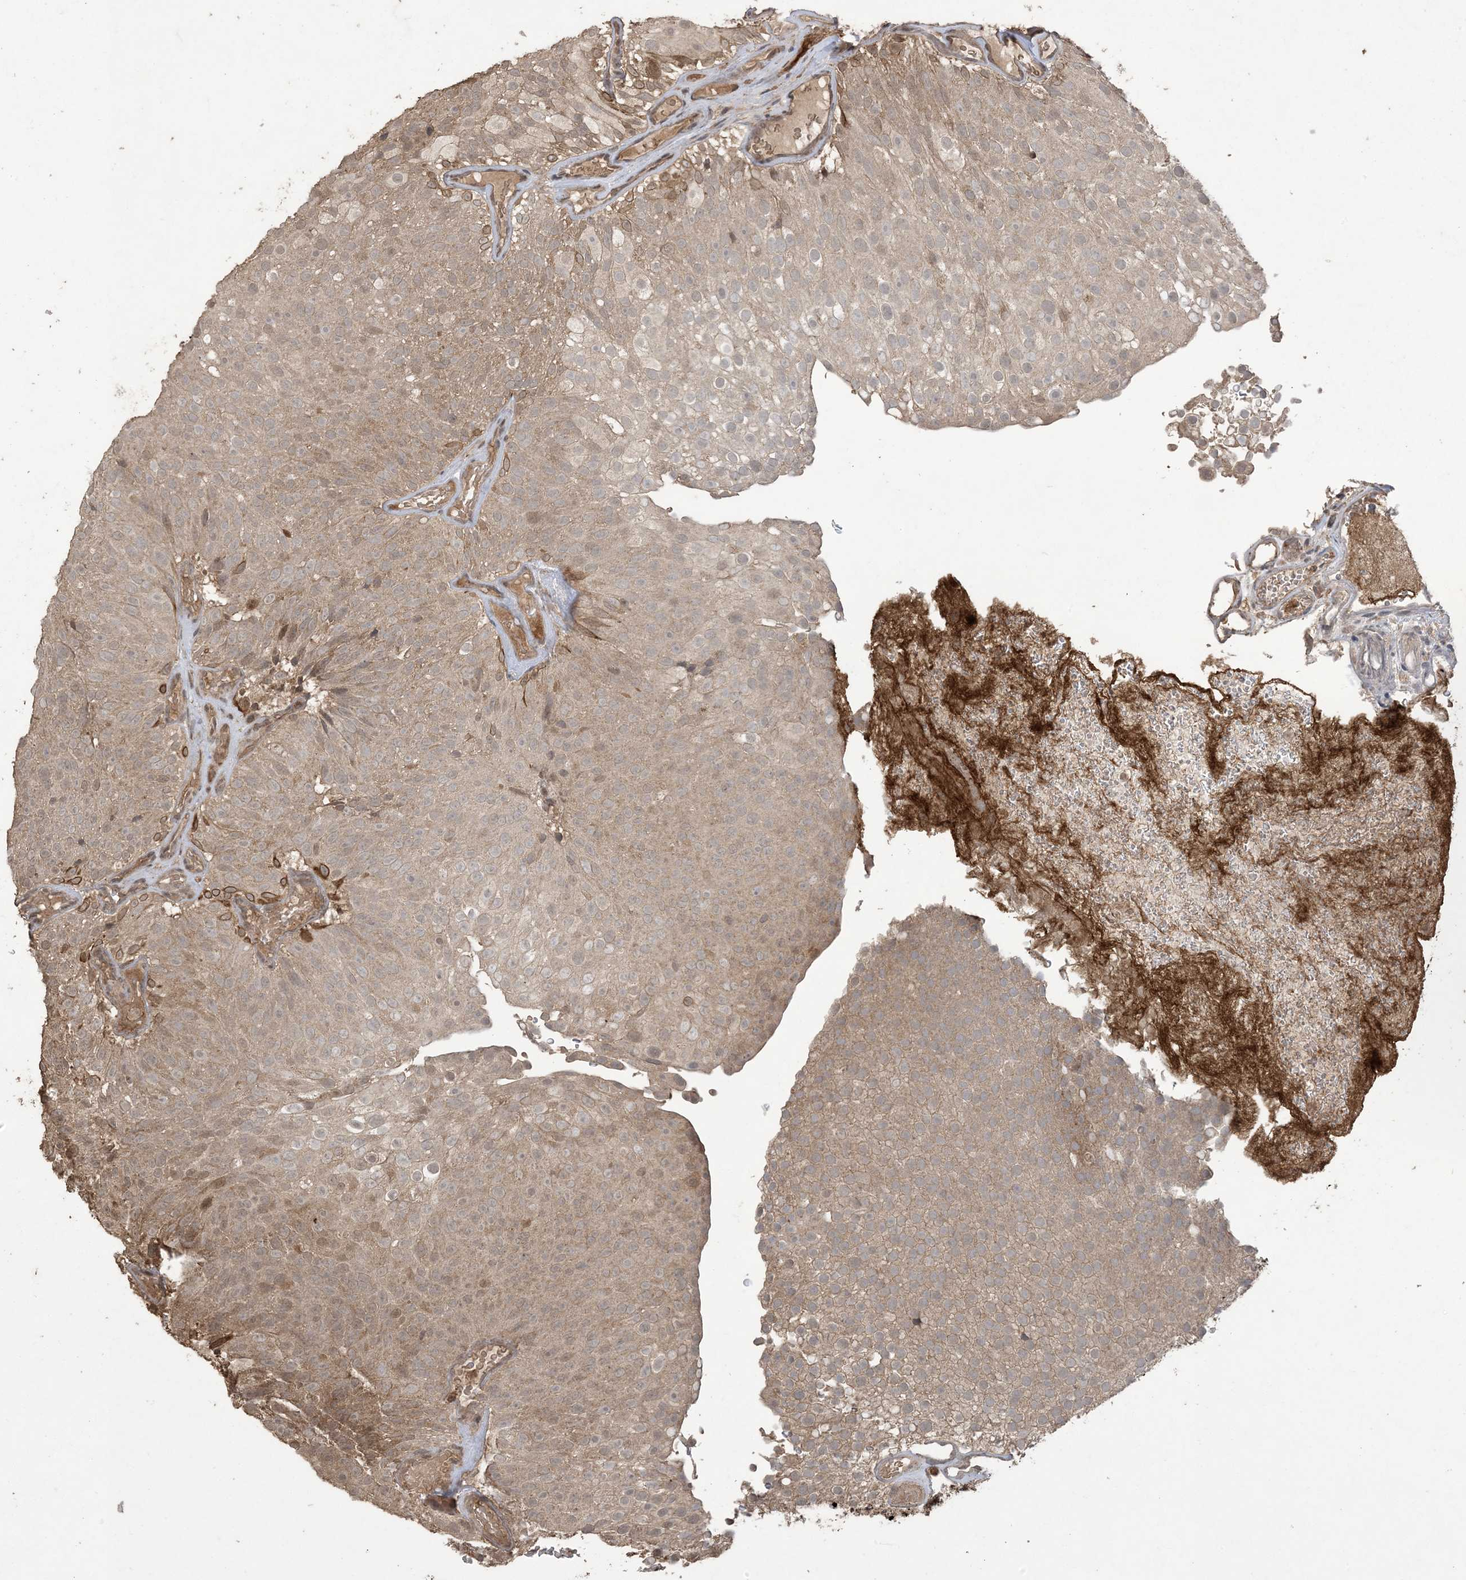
{"staining": {"intensity": "moderate", "quantity": "<25%", "location": "cytoplasmic/membranous"}, "tissue": "urothelial cancer", "cell_type": "Tumor cells", "image_type": "cancer", "snomed": [{"axis": "morphology", "description": "Urothelial carcinoma, Low grade"}, {"axis": "topography", "description": "Urinary bladder"}], "caption": "This is a photomicrograph of IHC staining of urothelial cancer, which shows moderate positivity in the cytoplasmic/membranous of tumor cells.", "gene": "EFCAB8", "patient": {"sex": "male", "age": 78}}